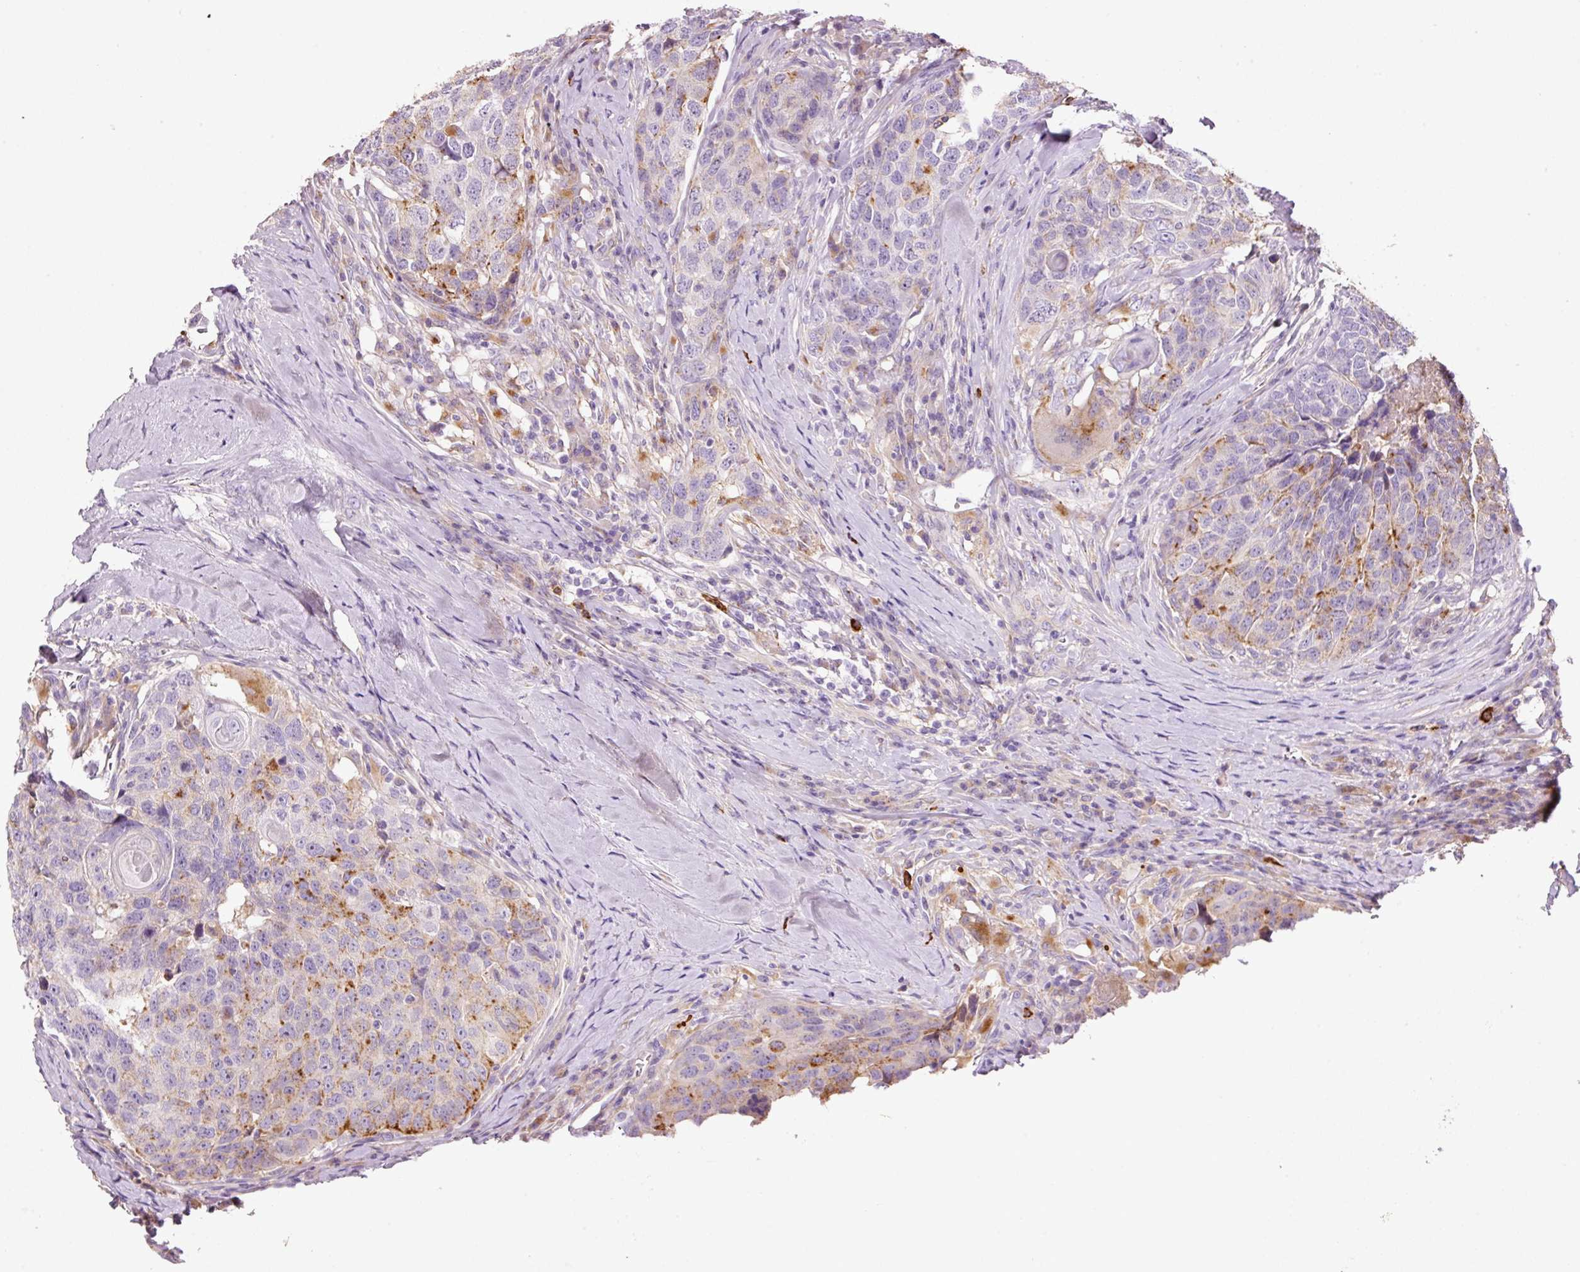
{"staining": {"intensity": "moderate", "quantity": "<25%", "location": "cytoplasmic/membranous"}, "tissue": "head and neck cancer", "cell_type": "Tumor cells", "image_type": "cancer", "snomed": [{"axis": "morphology", "description": "Squamous cell carcinoma, NOS"}, {"axis": "topography", "description": "Head-Neck"}], "caption": "Human head and neck cancer stained with a brown dye exhibits moderate cytoplasmic/membranous positive staining in approximately <25% of tumor cells.", "gene": "TMC8", "patient": {"sex": "male", "age": 66}}